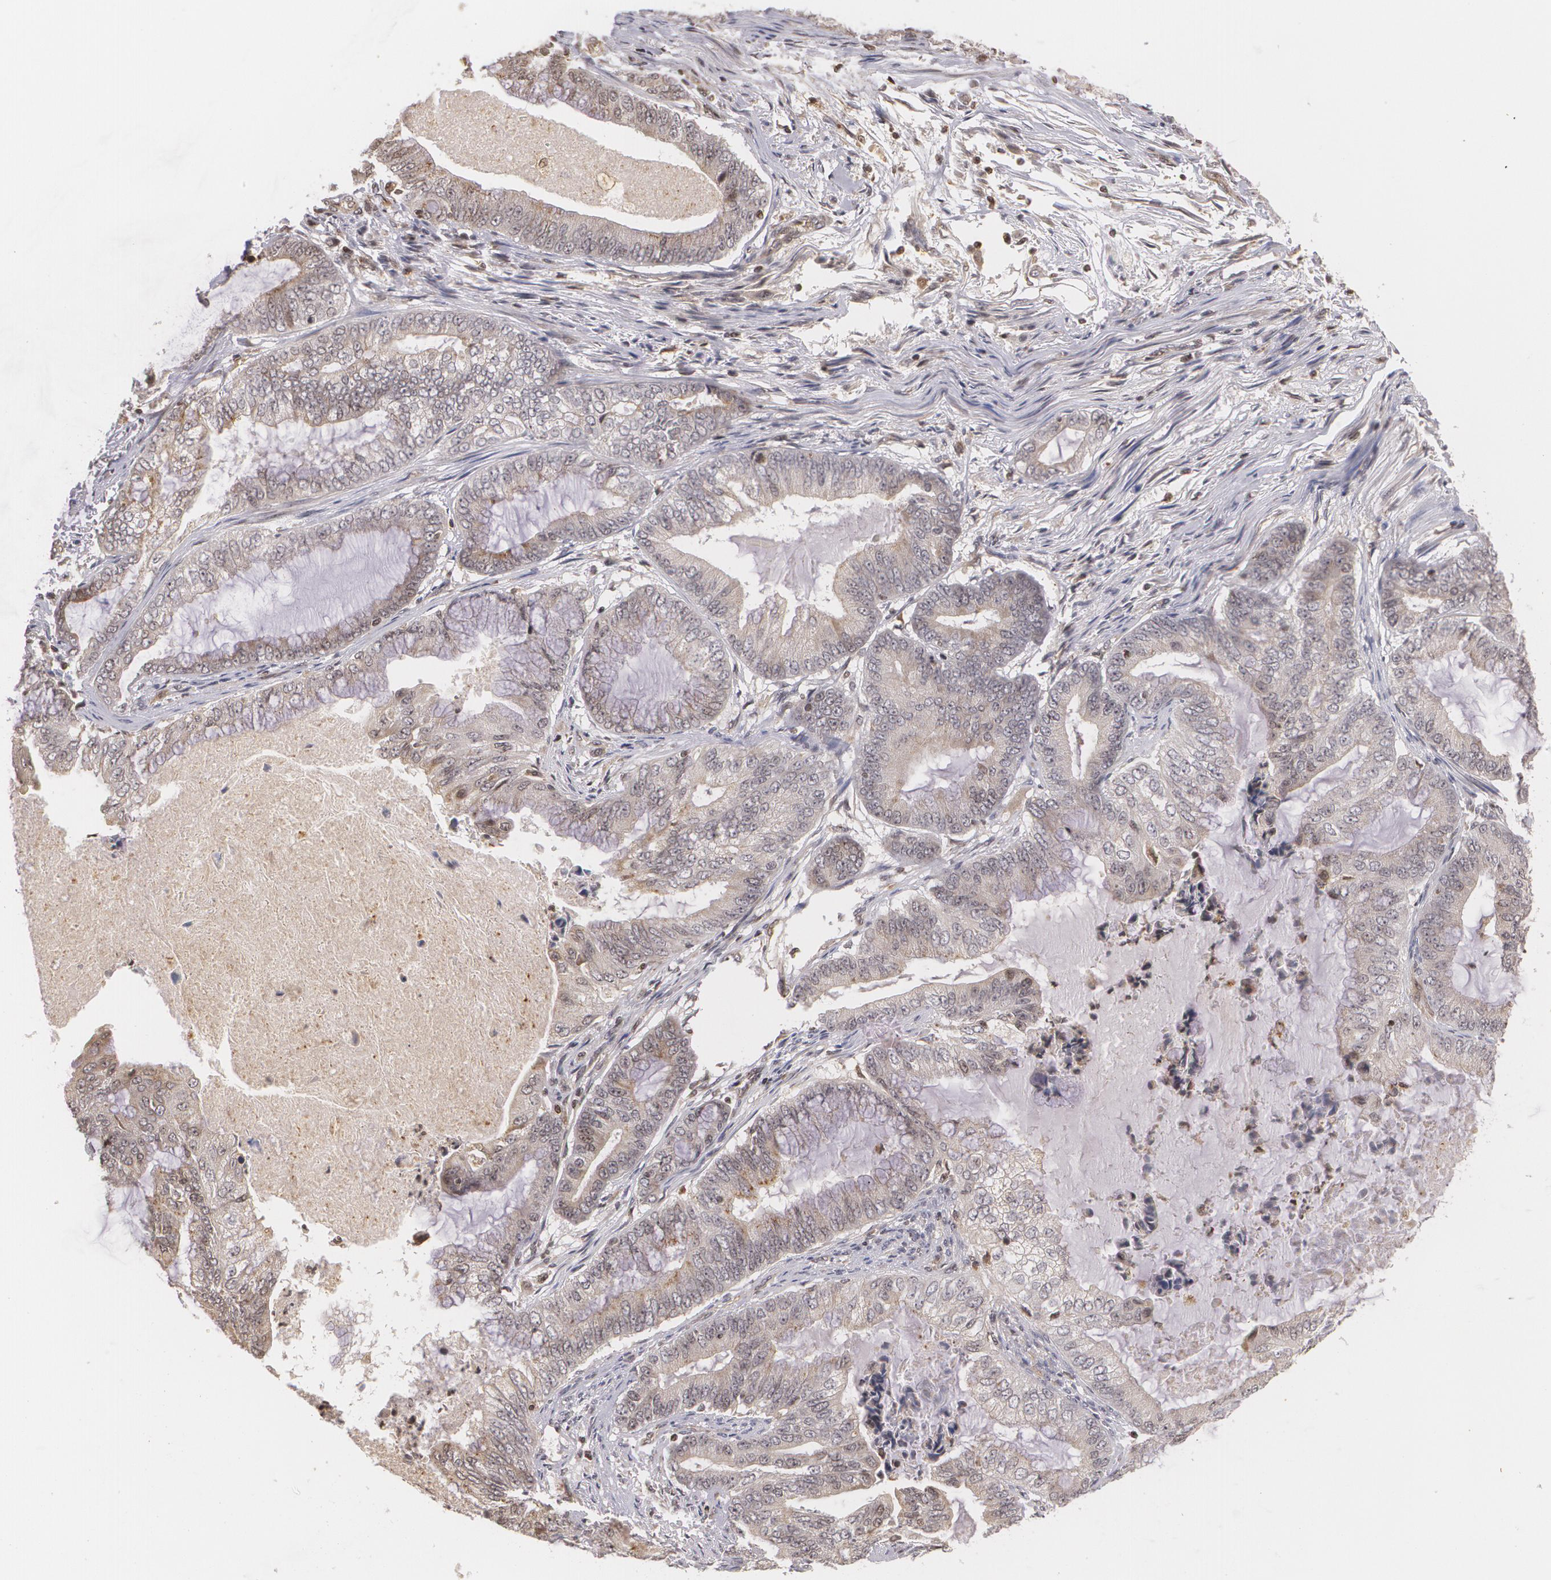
{"staining": {"intensity": "weak", "quantity": "25%-75%", "location": "cytoplasmic/membranous"}, "tissue": "endometrial cancer", "cell_type": "Tumor cells", "image_type": "cancer", "snomed": [{"axis": "morphology", "description": "Adenocarcinoma, NOS"}, {"axis": "topography", "description": "Endometrium"}], "caption": "Immunohistochemical staining of adenocarcinoma (endometrial) reveals low levels of weak cytoplasmic/membranous protein expression in about 25%-75% of tumor cells. Immunohistochemistry stains the protein of interest in brown and the nuclei are stained blue.", "gene": "VAV3", "patient": {"sex": "female", "age": 63}}